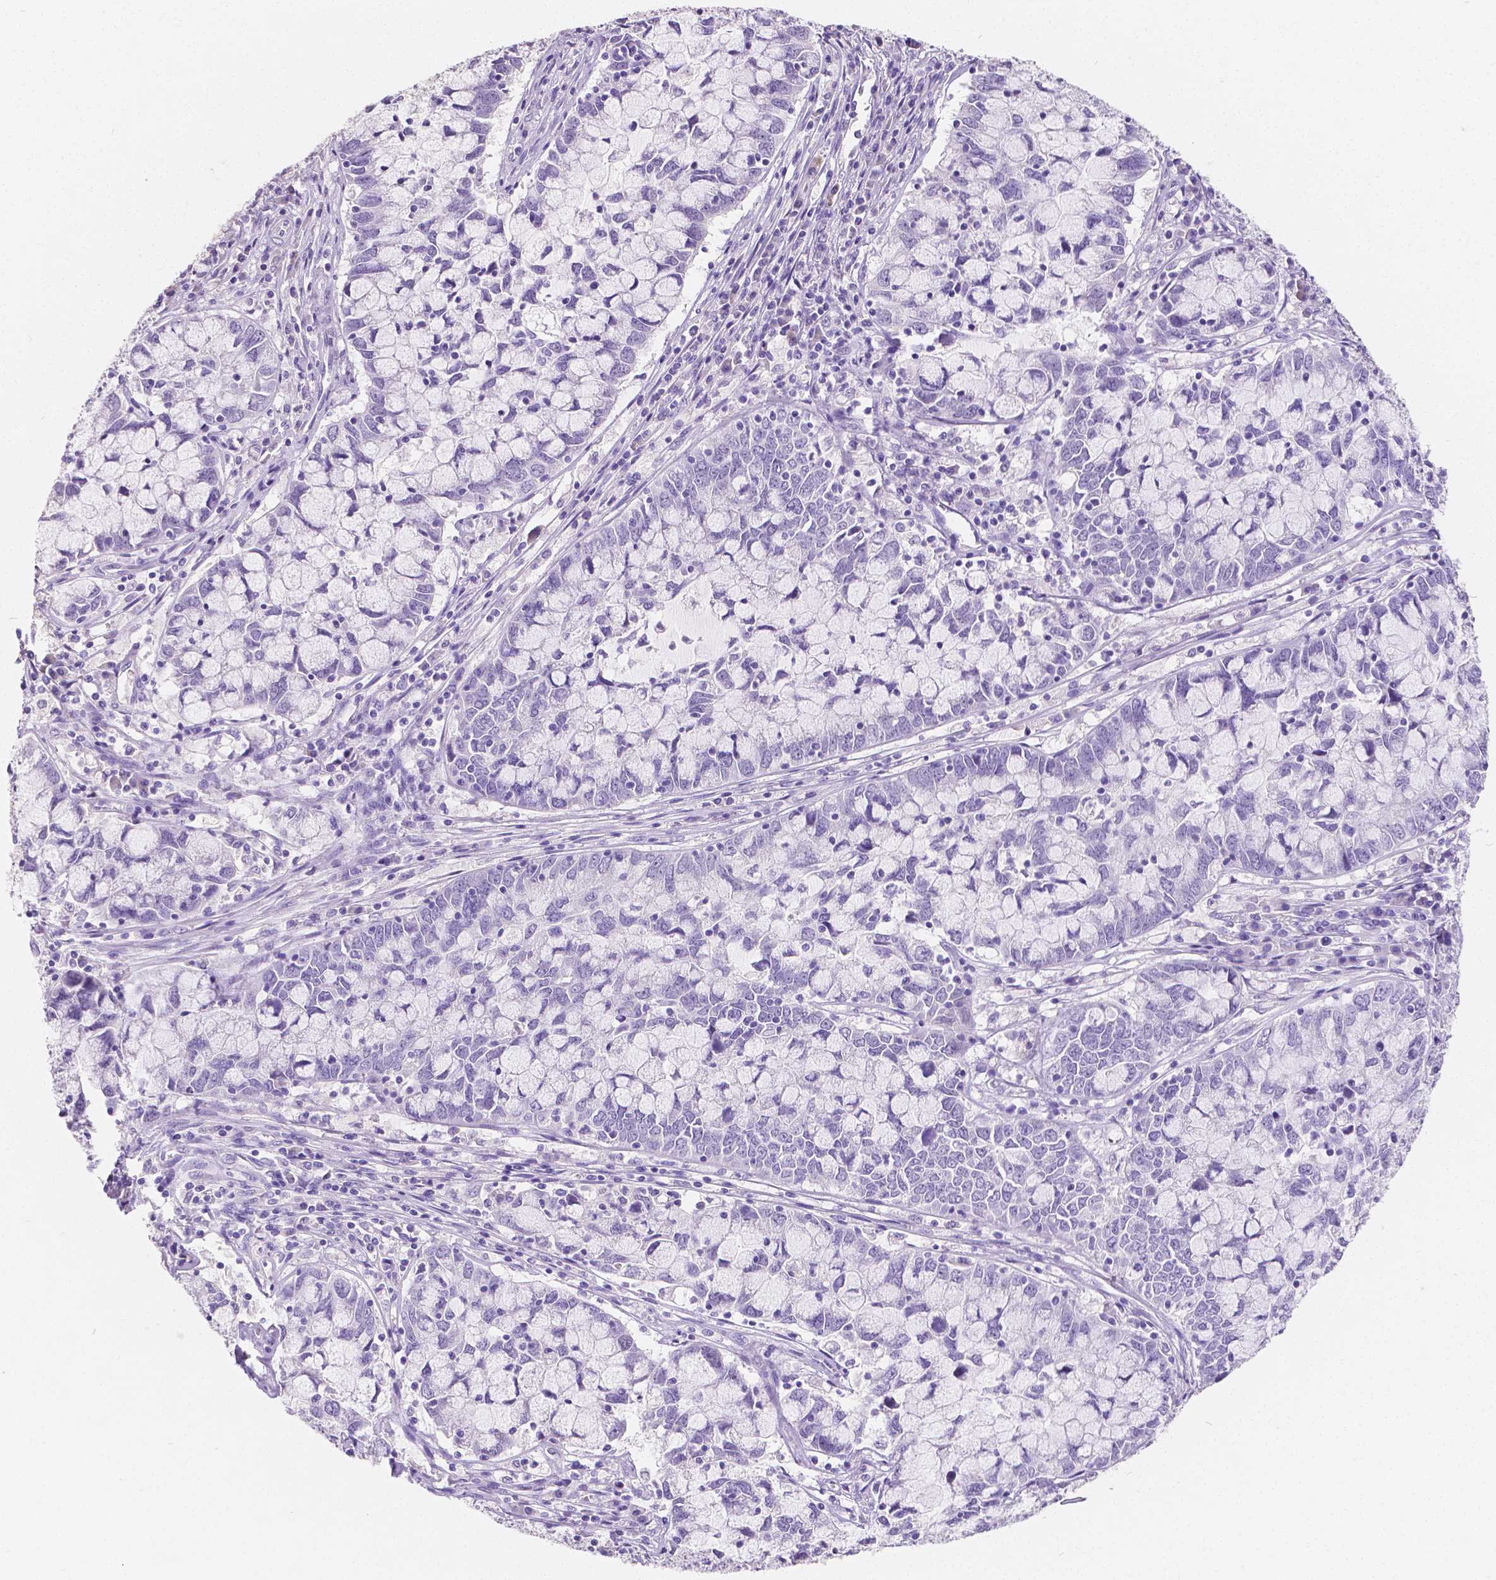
{"staining": {"intensity": "negative", "quantity": "none", "location": "none"}, "tissue": "cervical cancer", "cell_type": "Tumor cells", "image_type": "cancer", "snomed": [{"axis": "morphology", "description": "Adenocarcinoma, NOS"}, {"axis": "topography", "description": "Cervix"}], "caption": "The image demonstrates no significant expression in tumor cells of cervical cancer. (Stains: DAB (3,3'-diaminobenzidine) immunohistochemistry (IHC) with hematoxylin counter stain, Microscopy: brightfield microscopy at high magnification).", "gene": "SATB2", "patient": {"sex": "female", "age": 40}}